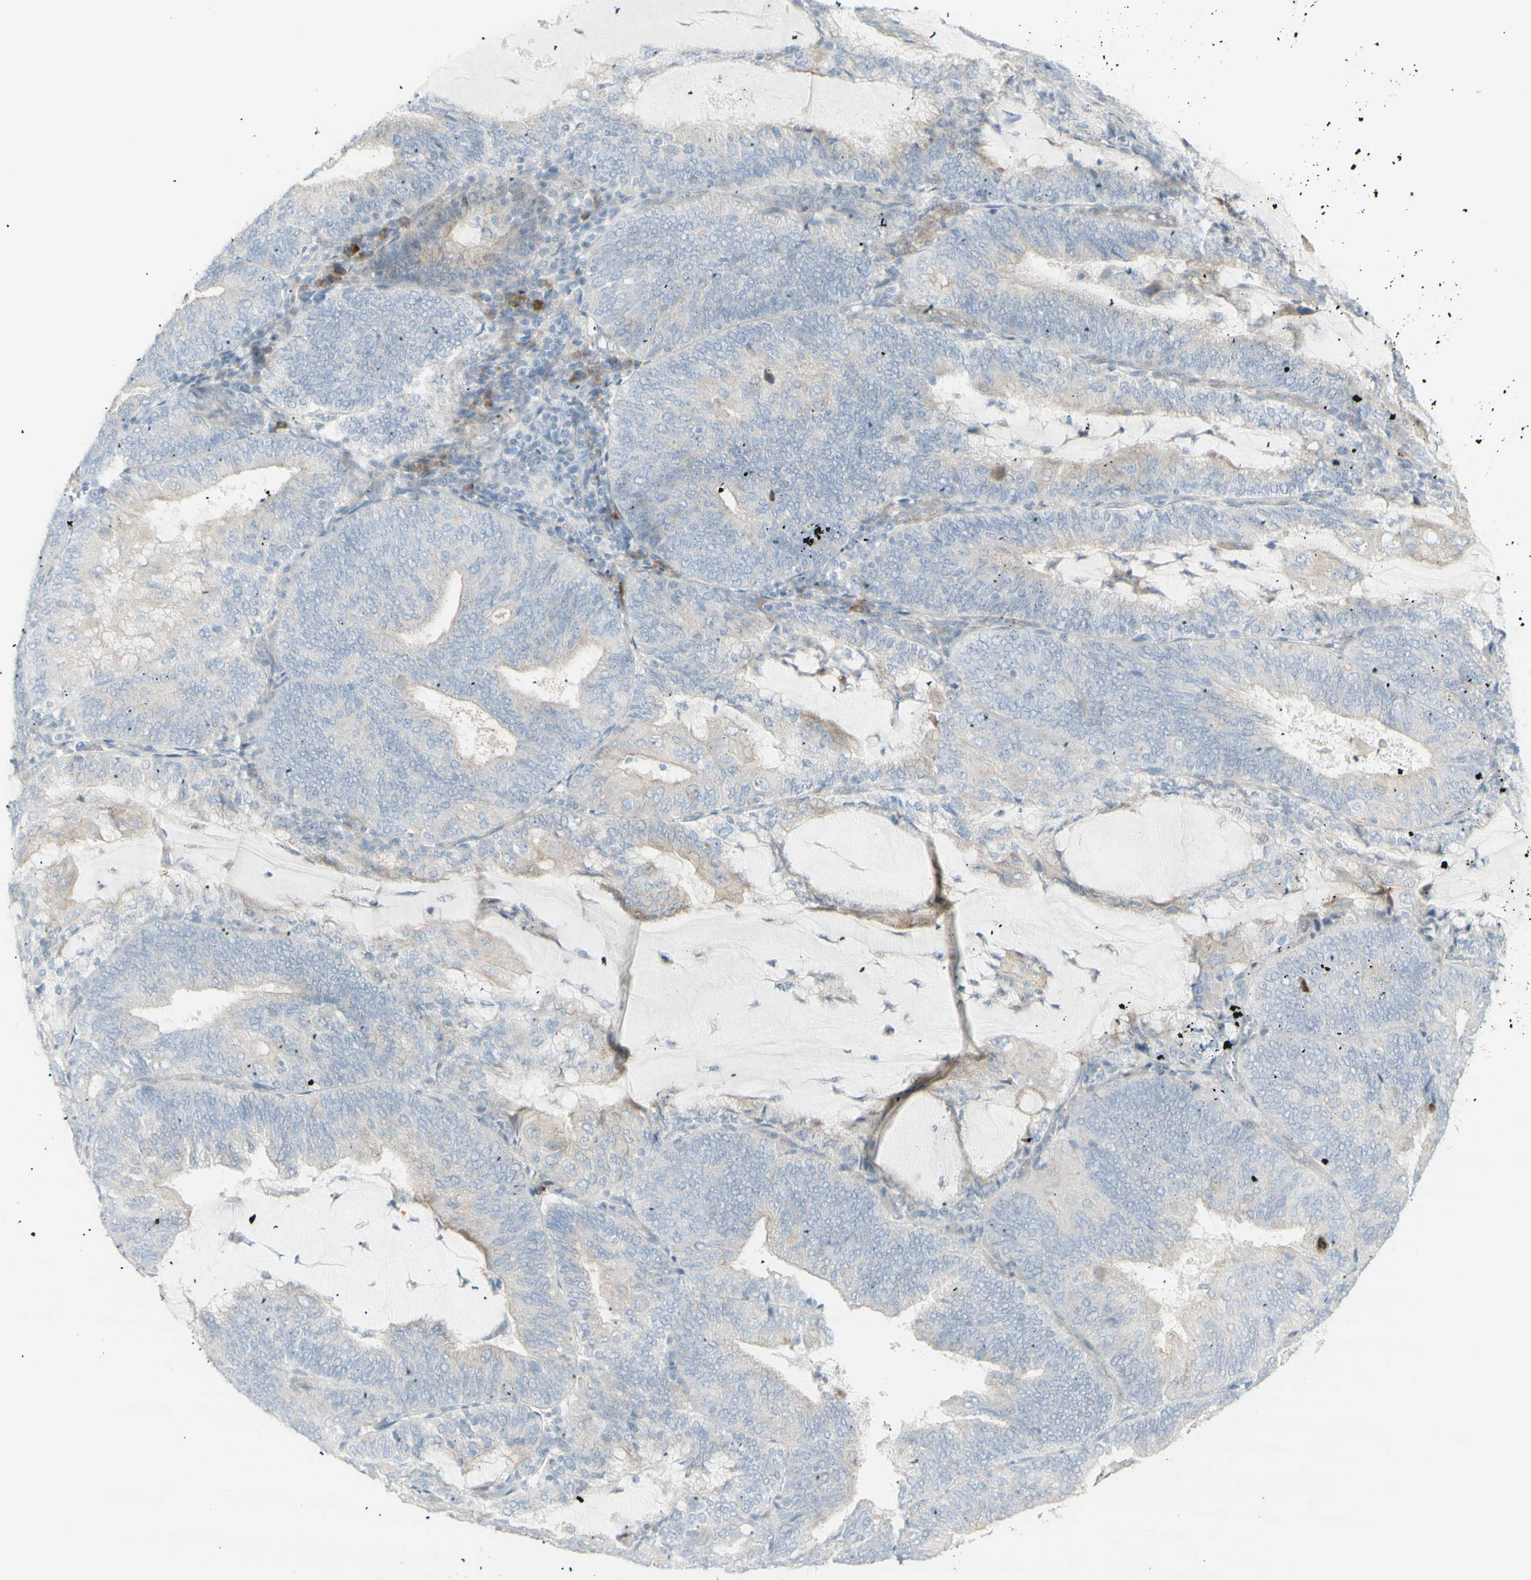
{"staining": {"intensity": "weak", "quantity": "<25%", "location": "cytoplasmic/membranous"}, "tissue": "endometrial cancer", "cell_type": "Tumor cells", "image_type": "cancer", "snomed": [{"axis": "morphology", "description": "Adenocarcinoma, NOS"}, {"axis": "topography", "description": "Endometrium"}], "caption": "Endometrial cancer was stained to show a protein in brown. There is no significant expression in tumor cells. Brightfield microscopy of immunohistochemistry stained with DAB (3,3'-diaminobenzidine) (brown) and hematoxylin (blue), captured at high magnification.", "gene": "NDST4", "patient": {"sex": "female", "age": 81}}